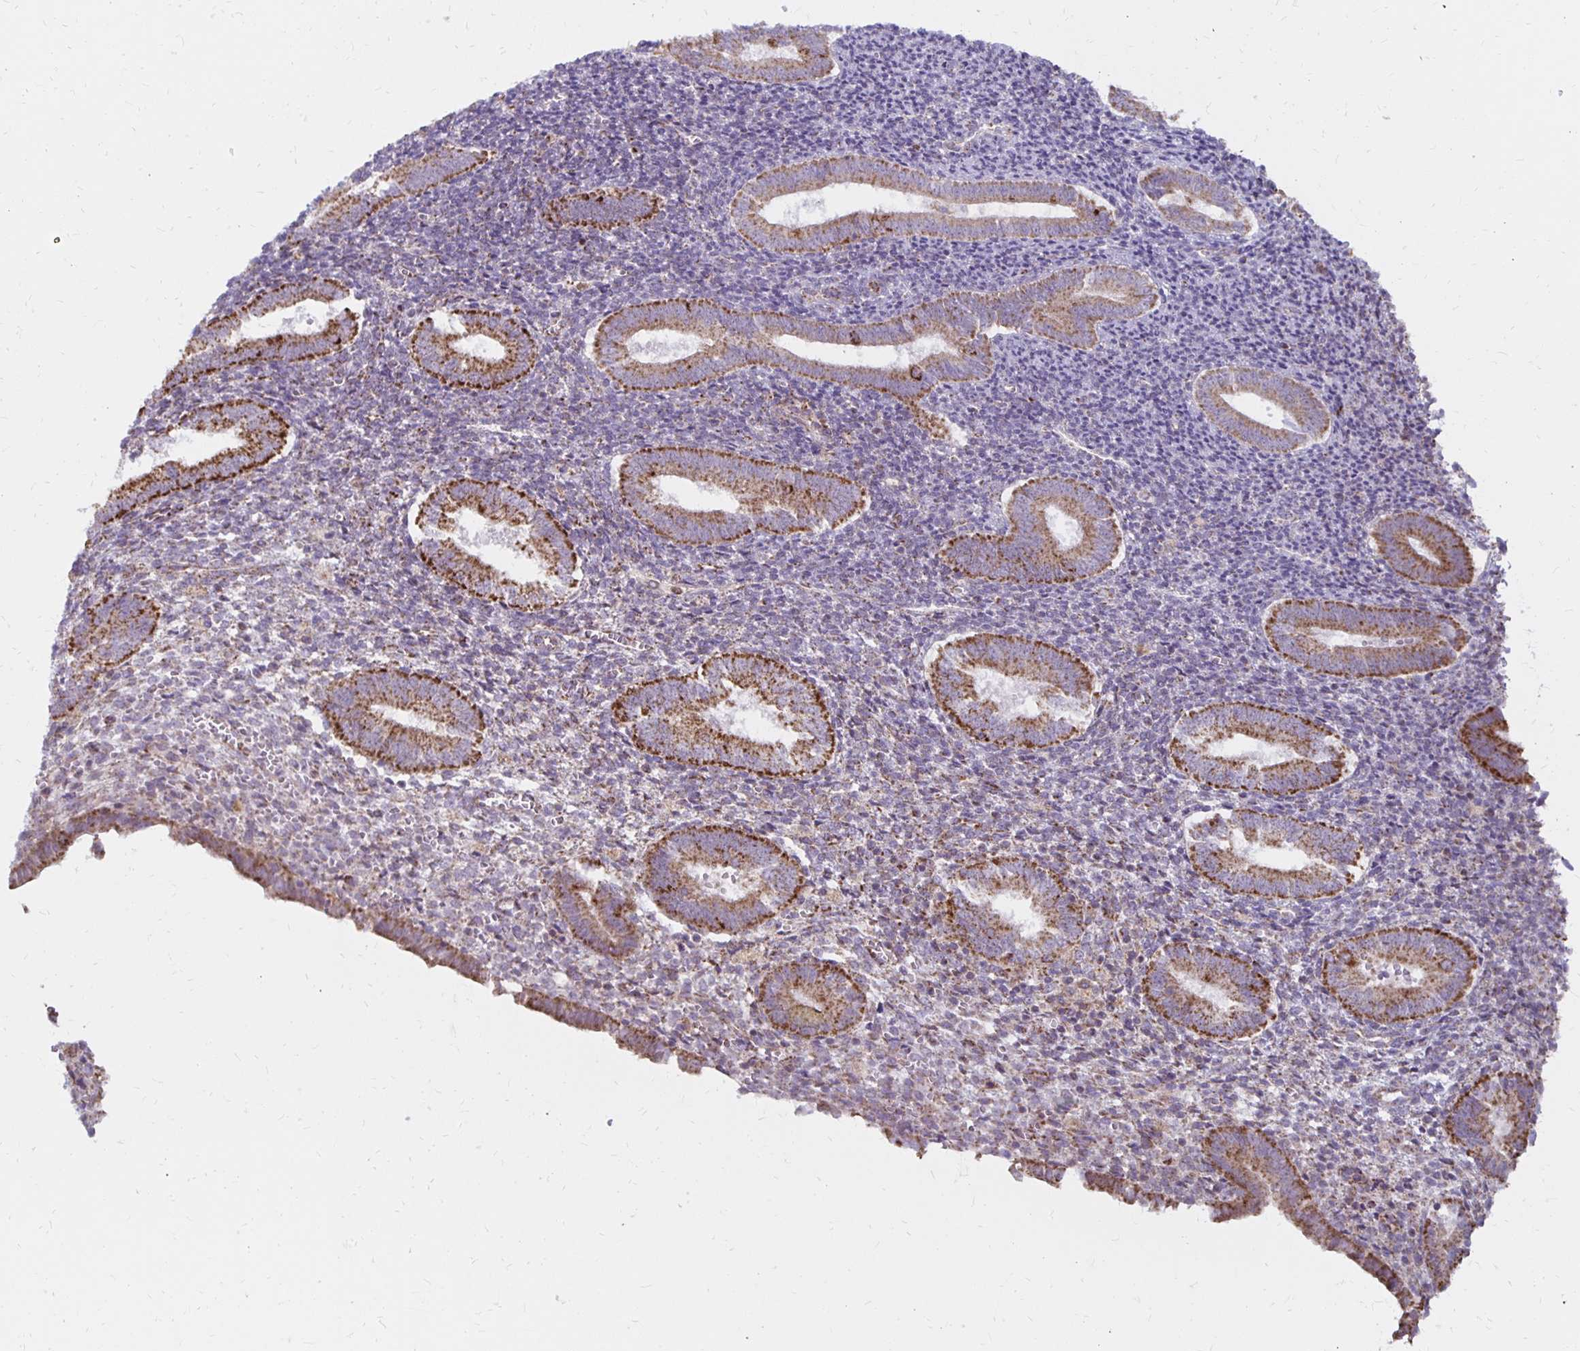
{"staining": {"intensity": "moderate", "quantity": "<25%", "location": "cytoplasmic/membranous"}, "tissue": "endometrium", "cell_type": "Cells in endometrial stroma", "image_type": "normal", "snomed": [{"axis": "morphology", "description": "Normal tissue, NOS"}, {"axis": "topography", "description": "Endometrium"}], "caption": "Benign endometrium displays moderate cytoplasmic/membranous staining in approximately <25% of cells in endometrial stroma The staining is performed using DAB brown chromogen to label protein expression. The nuclei are counter-stained blue using hematoxylin..", "gene": "IER3", "patient": {"sex": "female", "age": 25}}